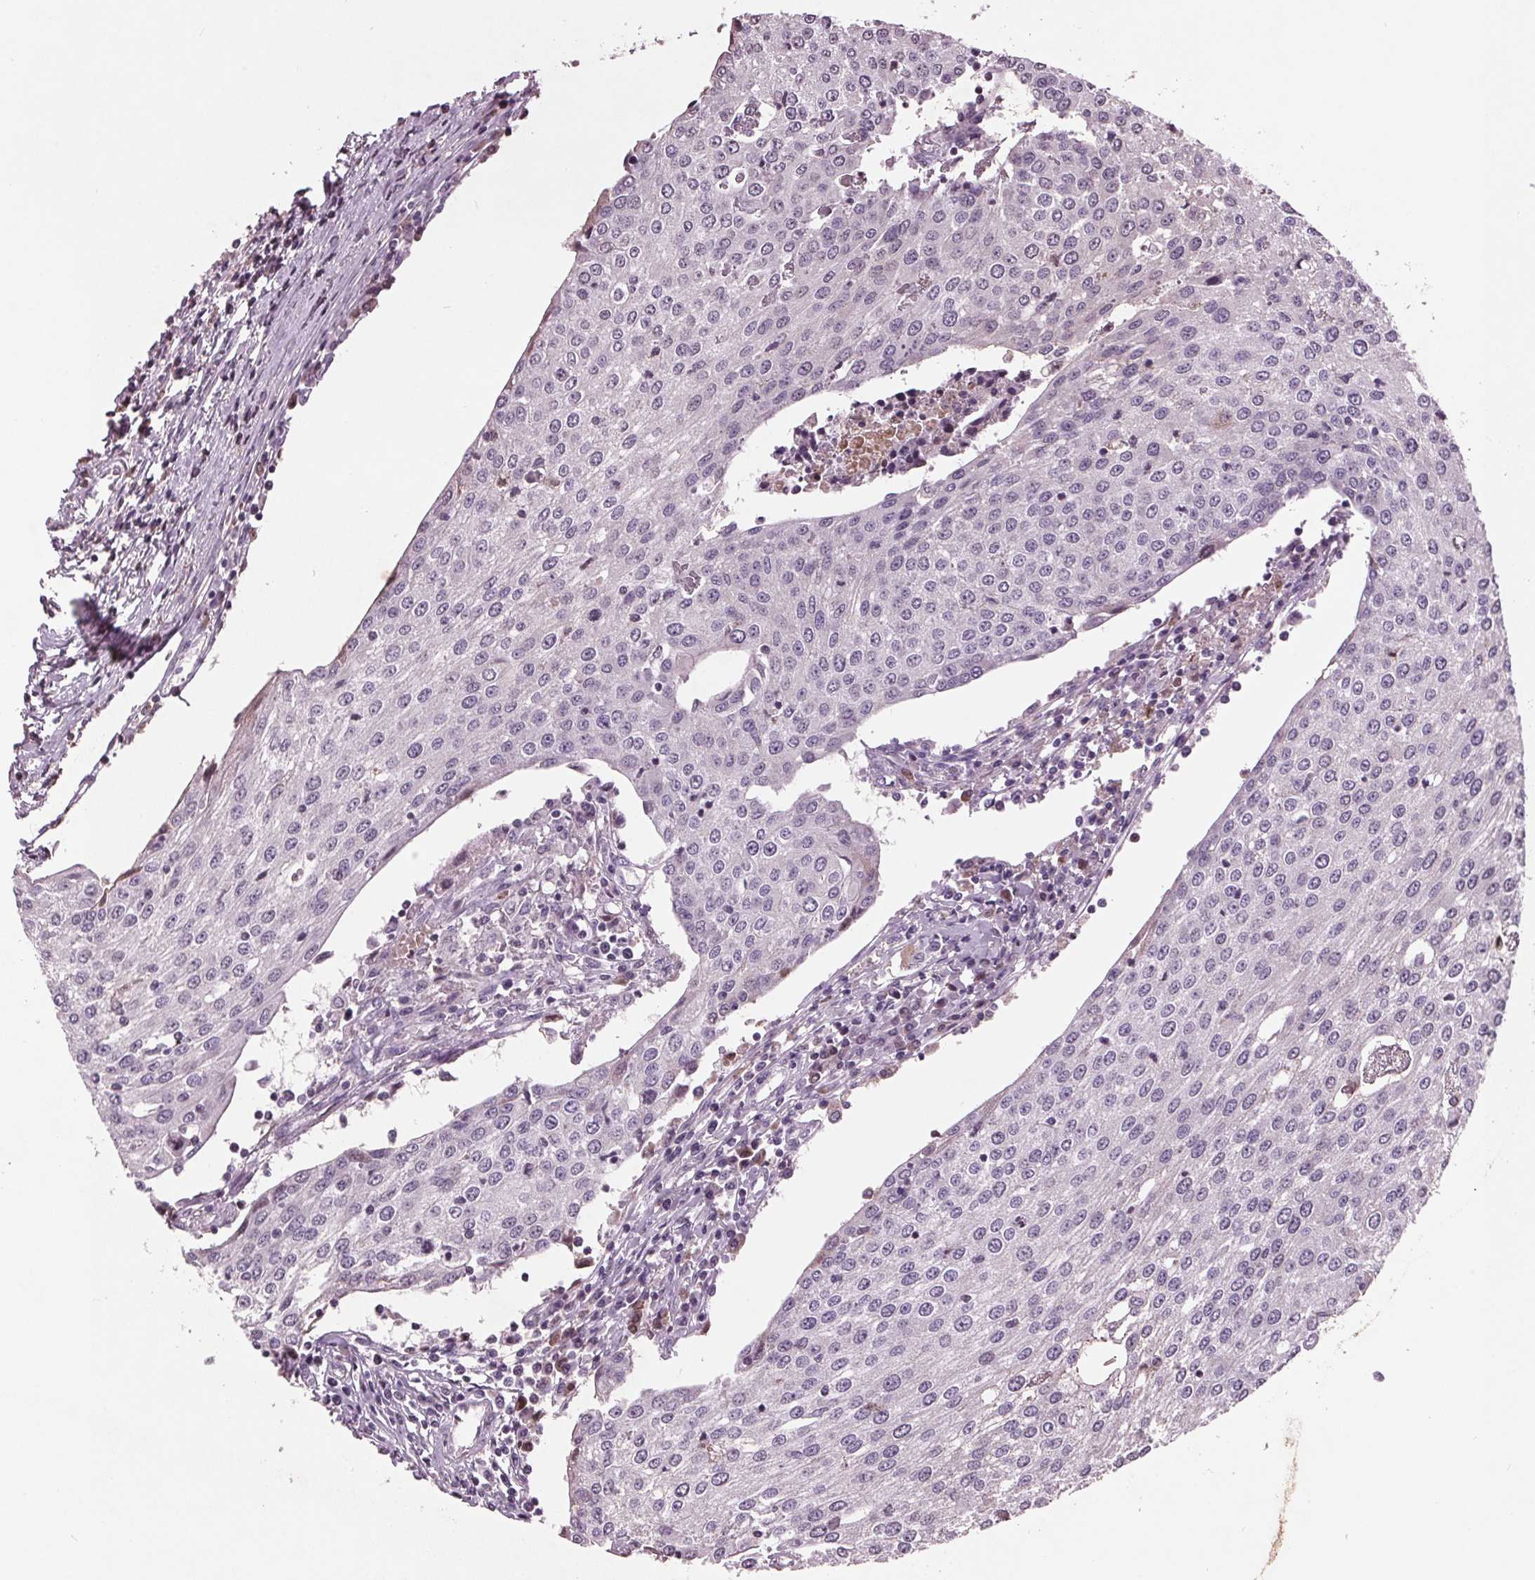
{"staining": {"intensity": "negative", "quantity": "none", "location": "none"}, "tissue": "urothelial cancer", "cell_type": "Tumor cells", "image_type": "cancer", "snomed": [{"axis": "morphology", "description": "Urothelial carcinoma, High grade"}, {"axis": "topography", "description": "Urinary bladder"}], "caption": "Tumor cells show no significant expression in urothelial cancer.", "gene": "C6", "patient": {"sex": "female", "age": 85}}